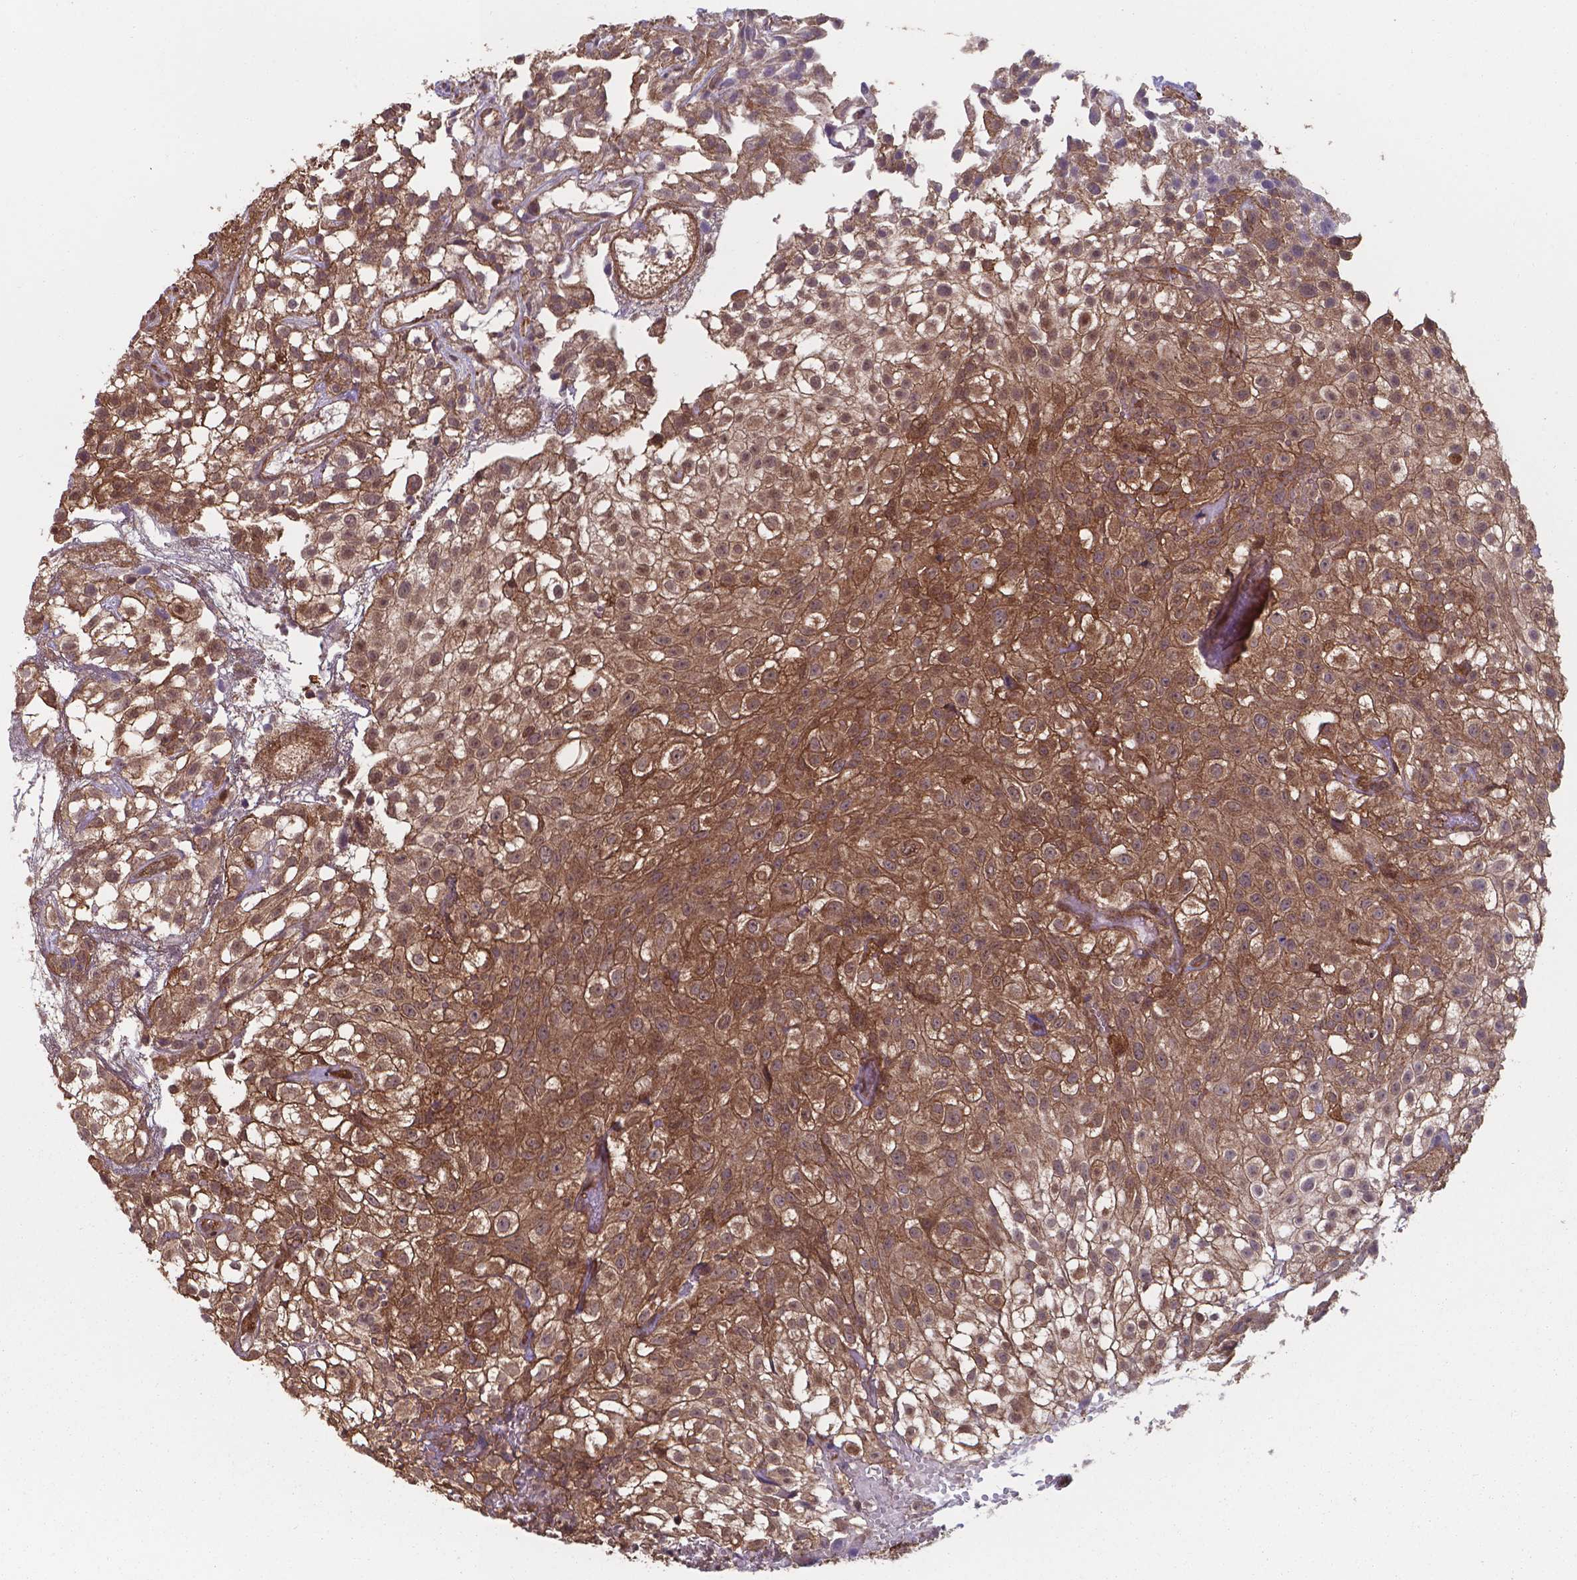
{"staining": {"intensity": "moderate", "quantity": ">75%", "location": "cytoplasmic/membranous,nuclear"}, "tissue": "urothelial cancer", "cell_type": "Tumor cells", "image_type": "cancer", "snomed": [{"axis": "morphology", "description": "Urothelial carcinoma, High grade"}, {"axis": "topography", "description": "Urinary bladder"}], "caption": "Urothelial cancer stained for a protein shows moderate cytoplasmic/membranous and nuclear positivity in tumor cells.", "gene": "CHP2", "patient": {"sex": "male", "age": 56}}